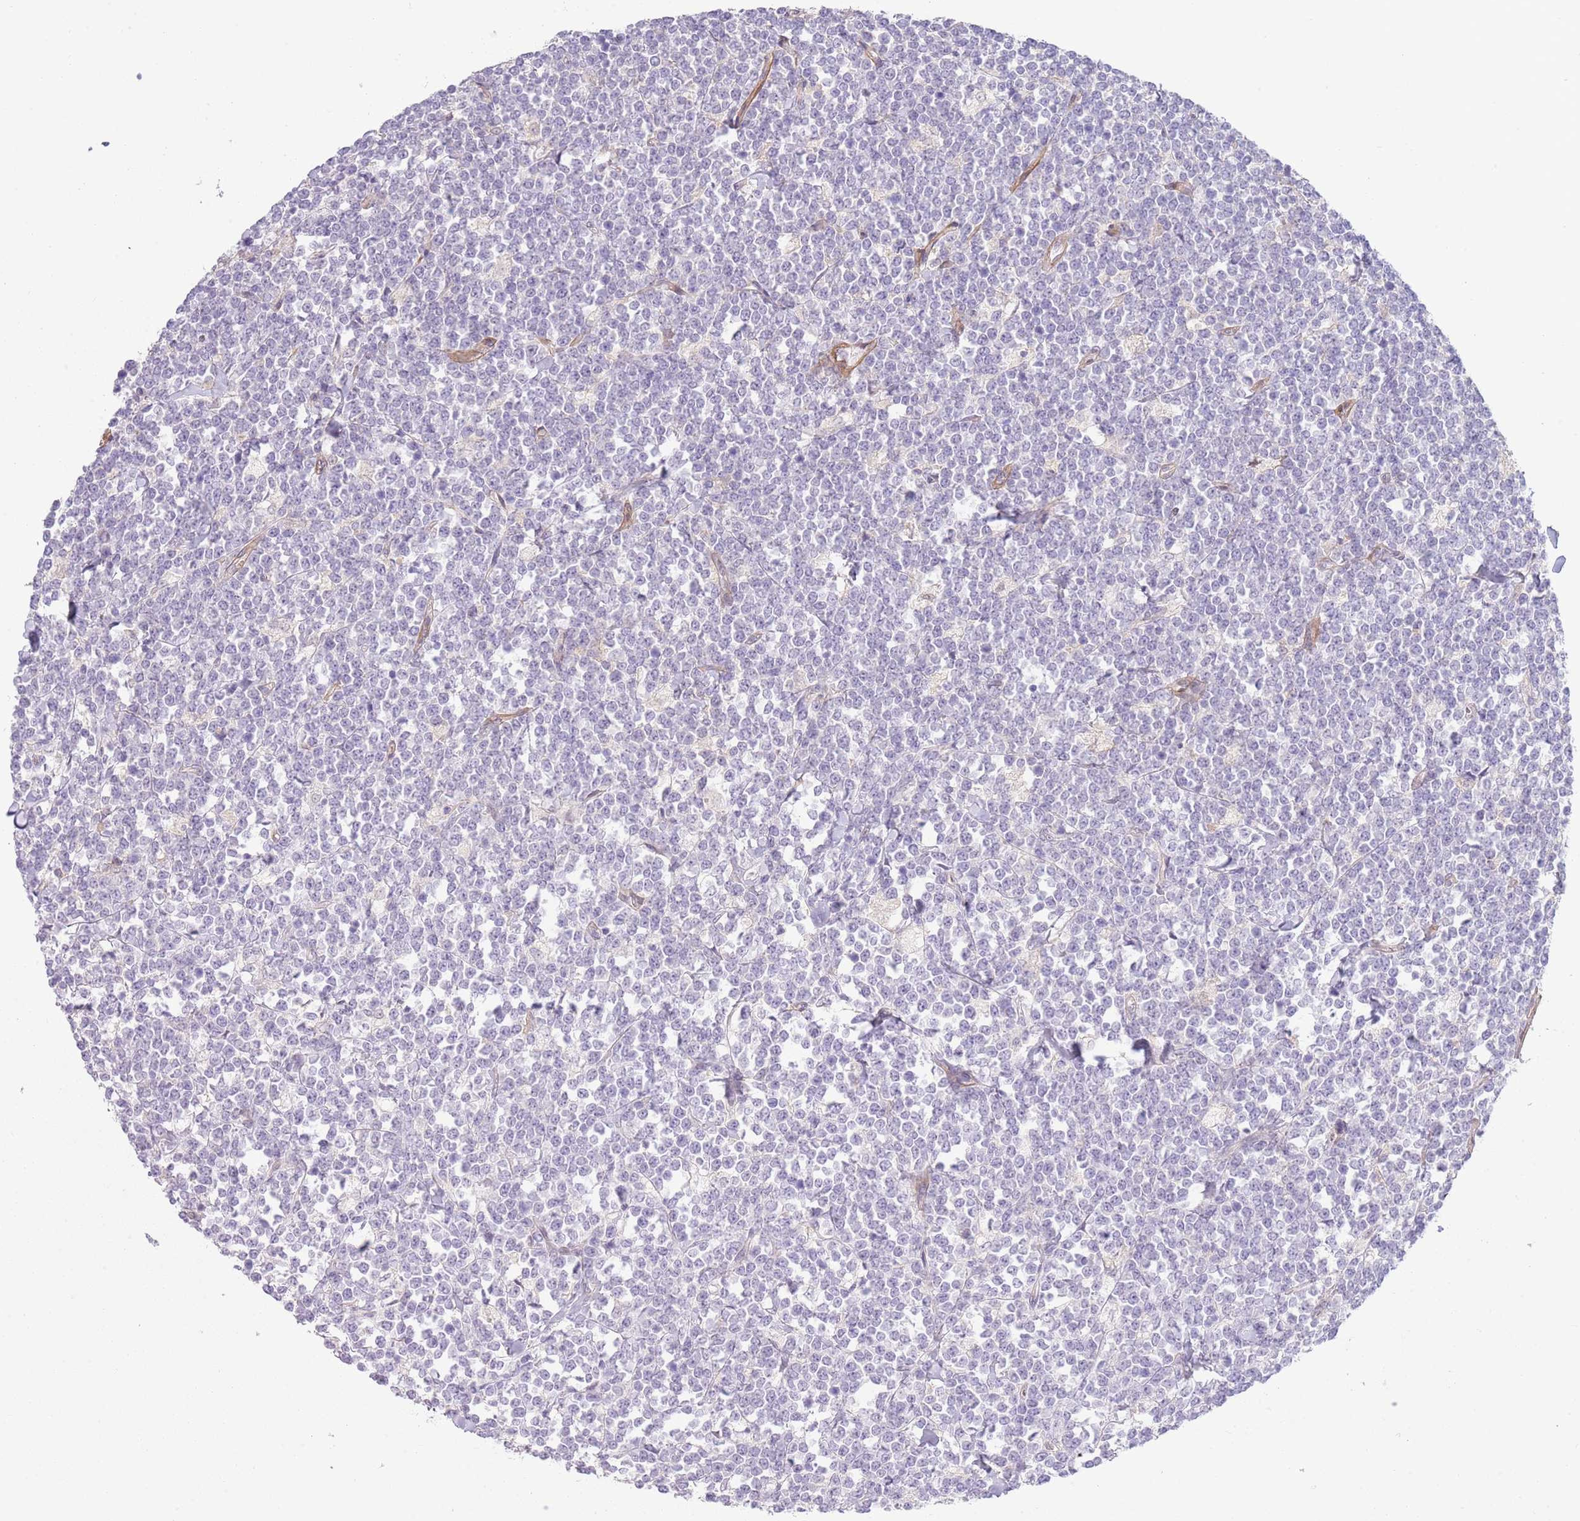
{"staining": {"intensity": "negative", "quantity": "none", "location": "none"}, "tissue": "lymphoma", "cell_type": "Tumor cells", "image_type": "cancer", "snomed": [{"axis": "morphology", "description": "Malignant lymphoma, non-Hodgkin's type, High grade"}, {"axis": "topography", "description": "Small intestine"}], "caption": "DAB immunohistochemical staining of human lymphoma reveals no significant expression in tumor cells.", "gene": "TINAGL1", "patient": {"sex": "male", "age": 8}}